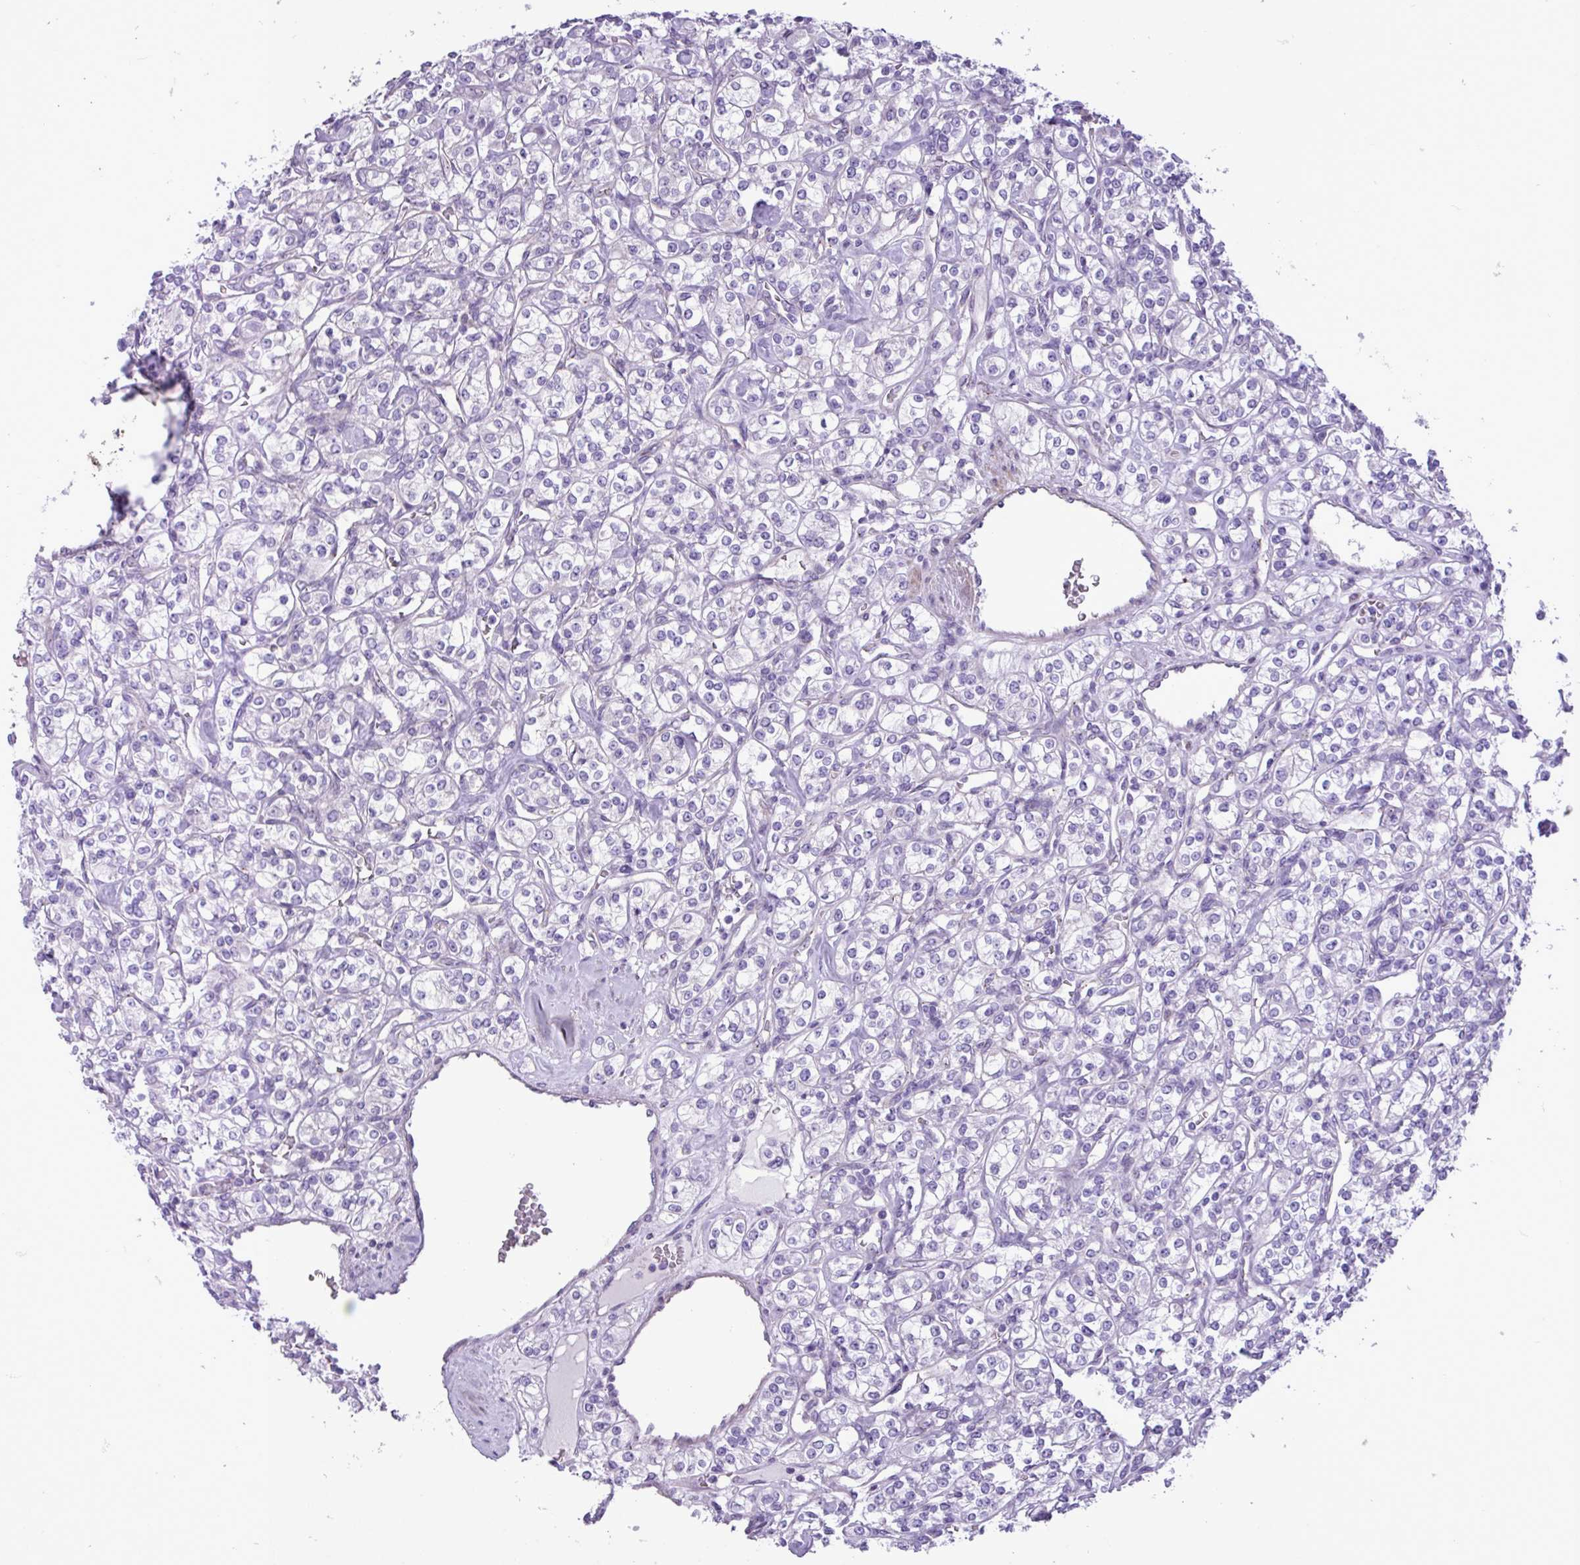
{"staining": {"intensity": "negative", "quantity": "none", "location": "none"}, "tissue": "renal cancer", "cell_type": "Tumor cells", "image_type": "cancer", "snomed": [{"axis": "morphology", "description": "Adenocarcinoma, NOS"}, {"axis": "topography", "description": "Kidney"}], "caption": "There is no significant expression in tumor cells of renal cancer (adenocarcinoma).", "gene": "SPINK8", "patient": {"sex": "male", "age": 77}}